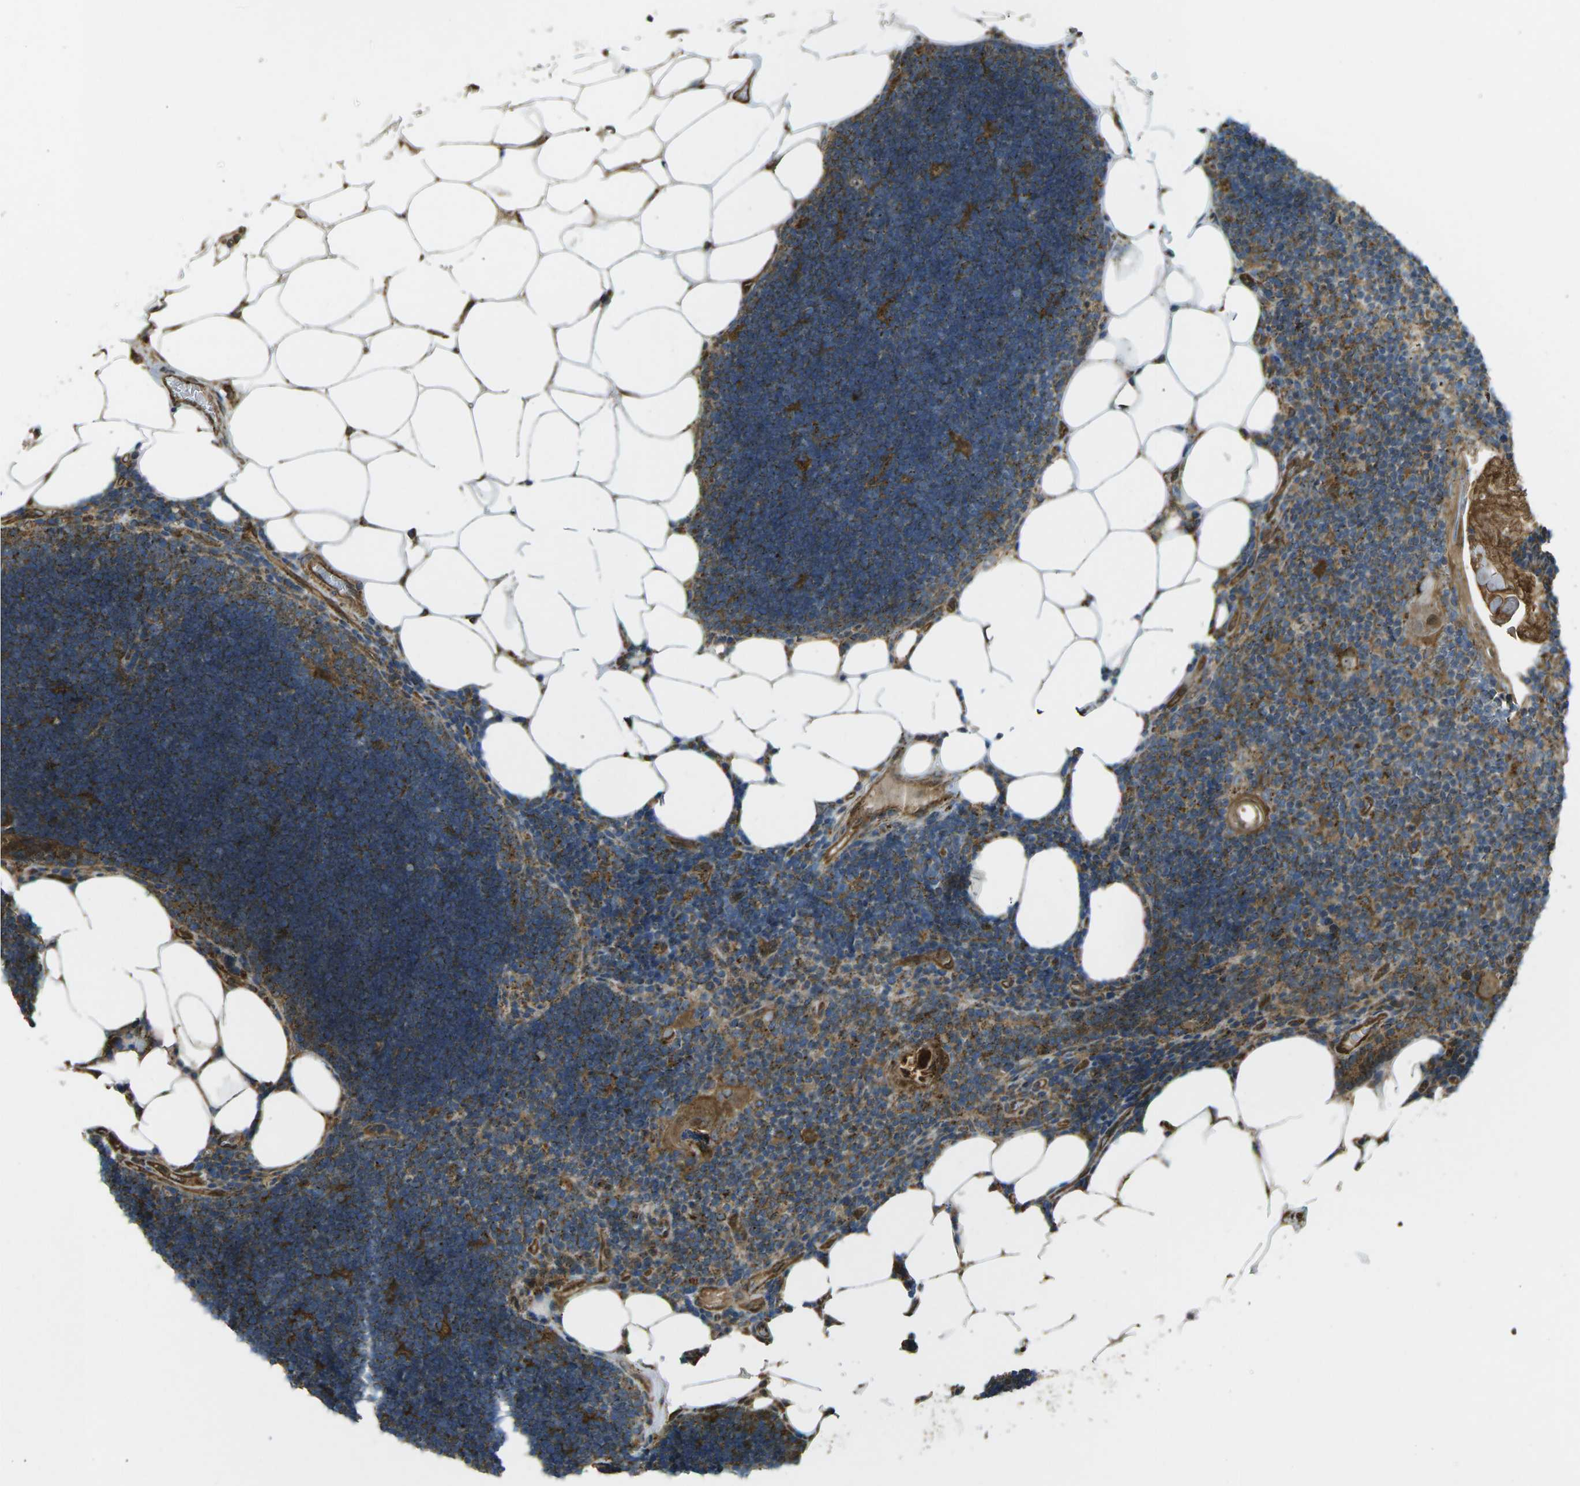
{"staining": {"intensity": "strong", "quantity": "25%-75%", "location": "cytoplasmic/membranous"}, "tissue": "lymph node", "cell_type": "Germinal center cells", "image_type": "normal", "snomed": [{"axis": "morphology", "description": "Normal tissue, NOS"}, {"axis": "topography", "description": "Lymph node"}], "caption": "Human lymph node stained for a protein (brown) displays strong cytoplasmic/membranous positive expression in about 25%-75% of germinal center cells.", "gene": "CHMP3", "patient": {"sex": "male", "age": 33}}